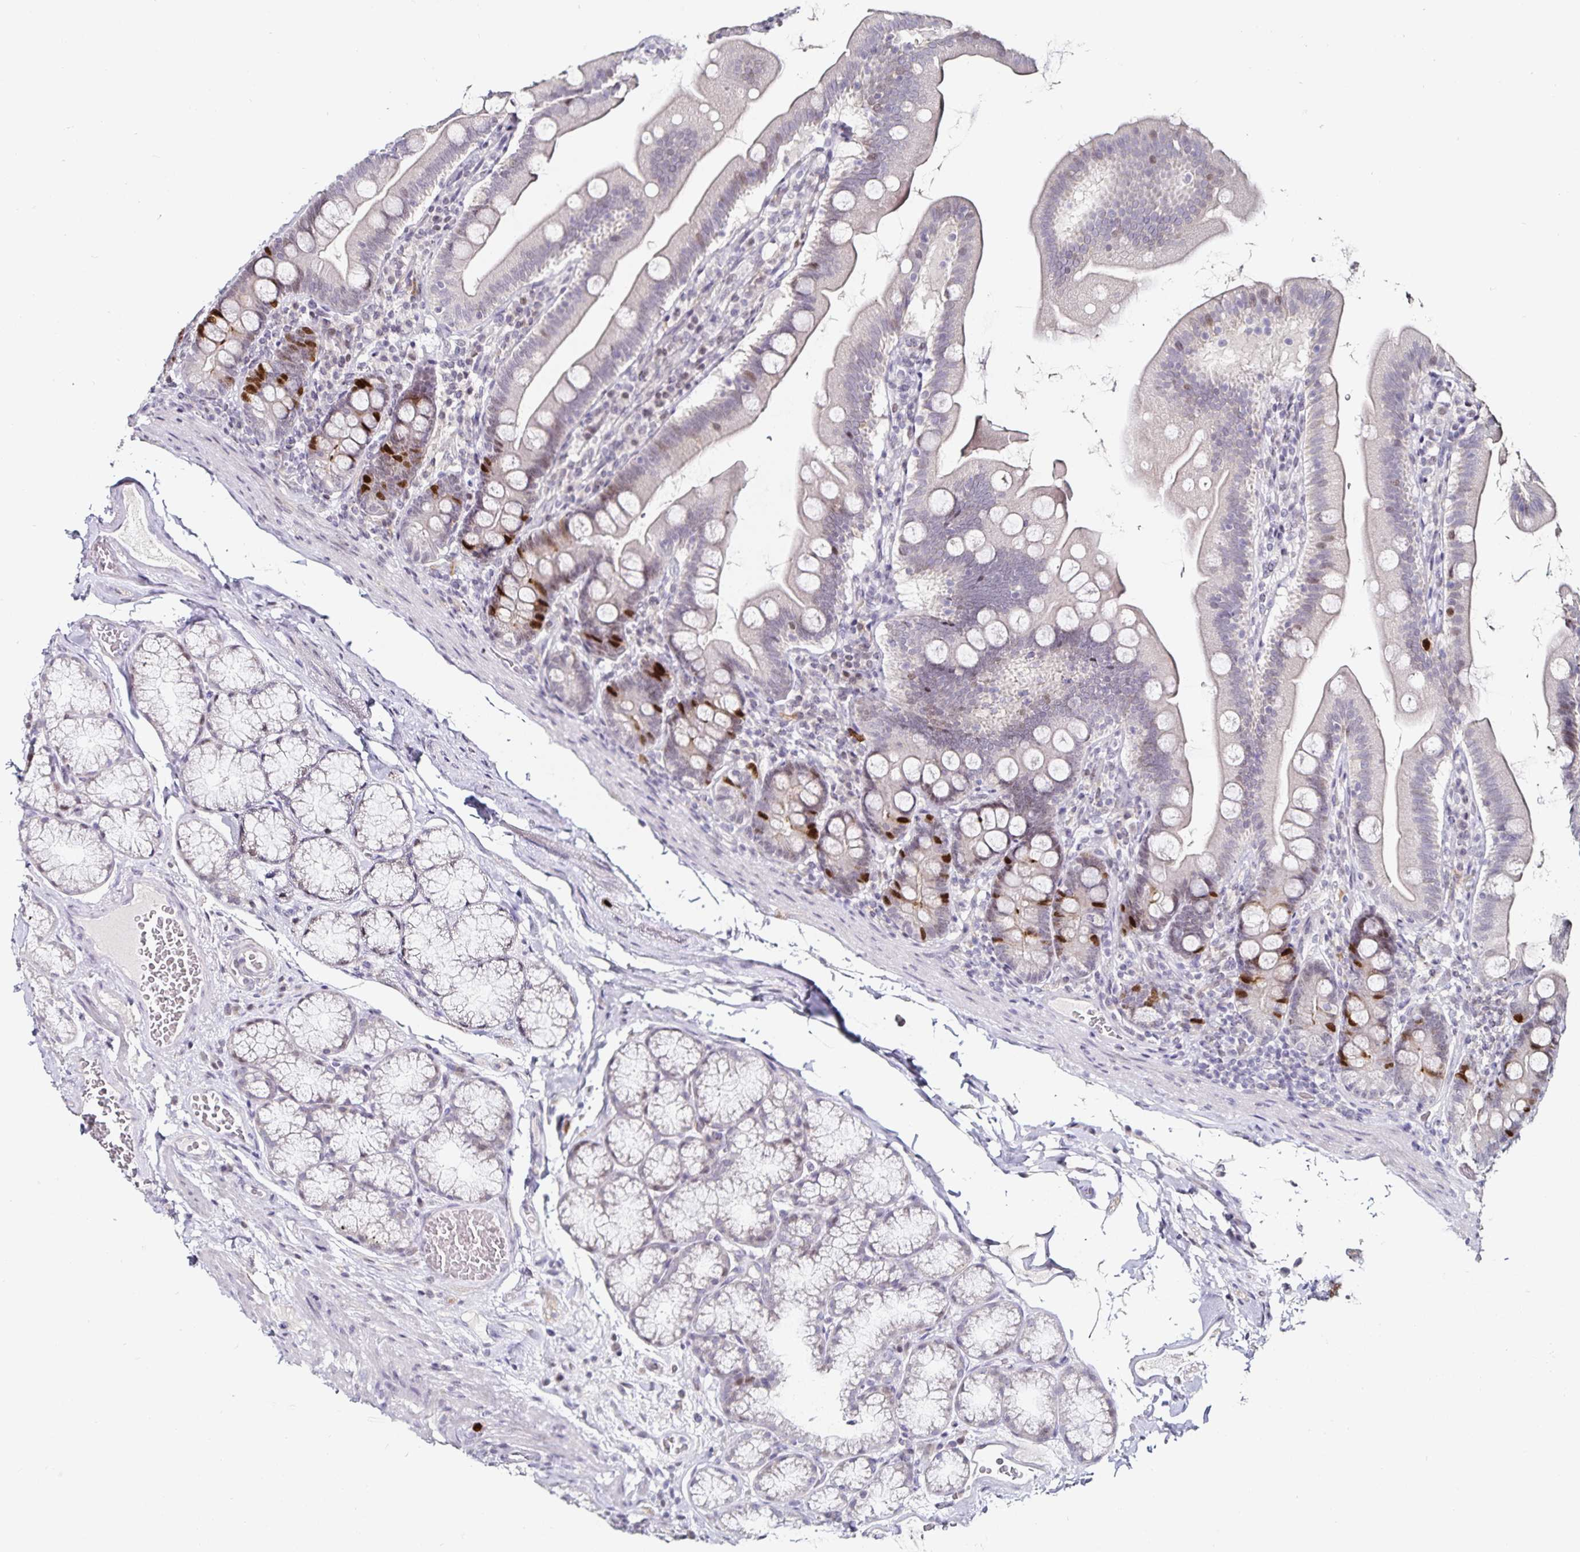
{"staining": {"intensity": "strong", "quantity": "<25%", "location": "nuclear"}, "tissue": "duodenum", "cell_type": "Glandular cells", "image_type": "normal", "snomed": [{"axis": "morphology", "description": "Normal tissue, NOS"}, {"axis": "topography", "description": "Duodenum"}], "caption": "Duodenum stained for a protein reveals strong nuclear positivity in glandular cells.", "gene": "ANLN", "patient": {"sex": "female", "age": 67}}